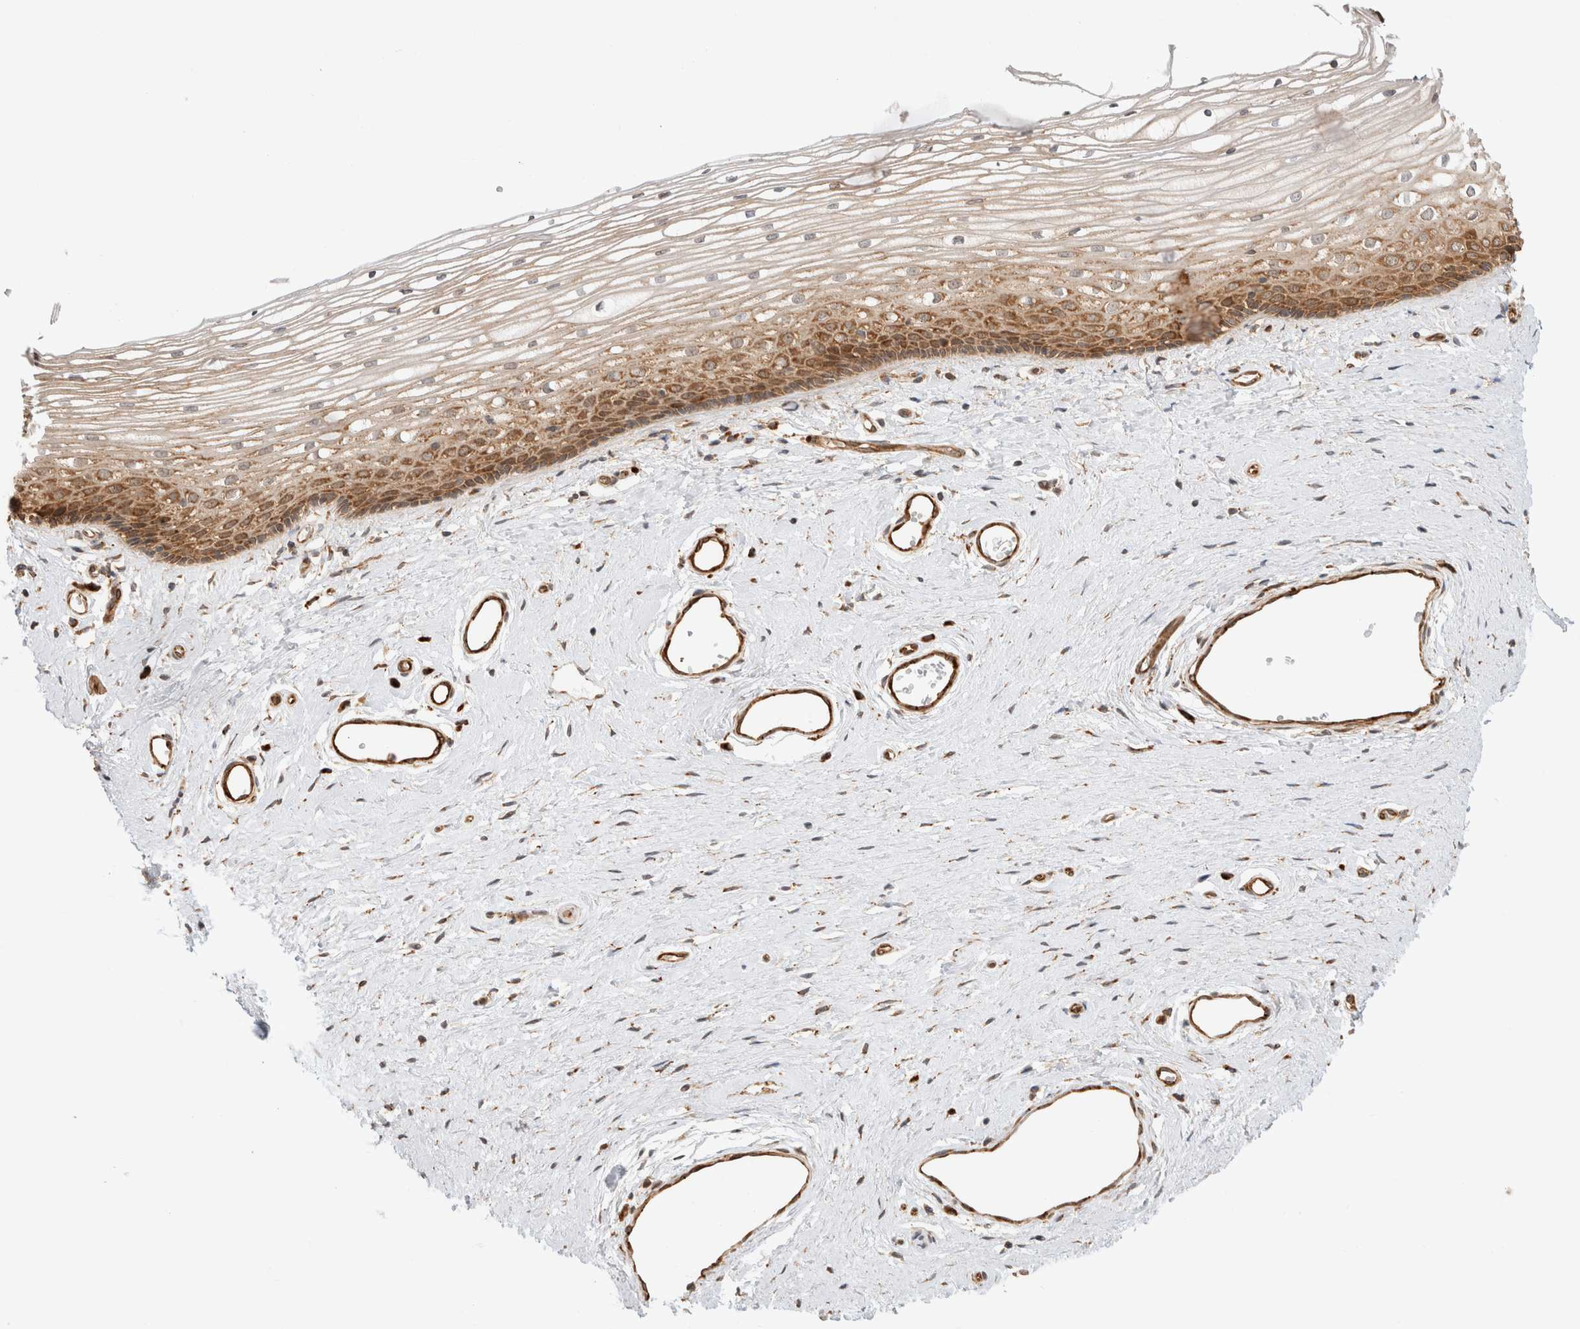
{"staining": {"intensity": "moderate", "quantity": ">75%", "location": "cytoplasmic/membranous"}, "tissue": "vagina", "cell_type": "Squamous epithelial cells", "image_type": "normal", "snomed": [{"axis": "morphology", "description": "Normal tissue, NOS"}, {"axis": "topography", "description": "Vagina"}], "caption": "Immunohistochemistry (IHC) of normal human vagina shows medium levels of moderate cytoplasmic/membranous expression in approximately >75% of squamous epithelial cells.", "gene": "ACTL9", "patient": {"sex": "female", "age": 46}}